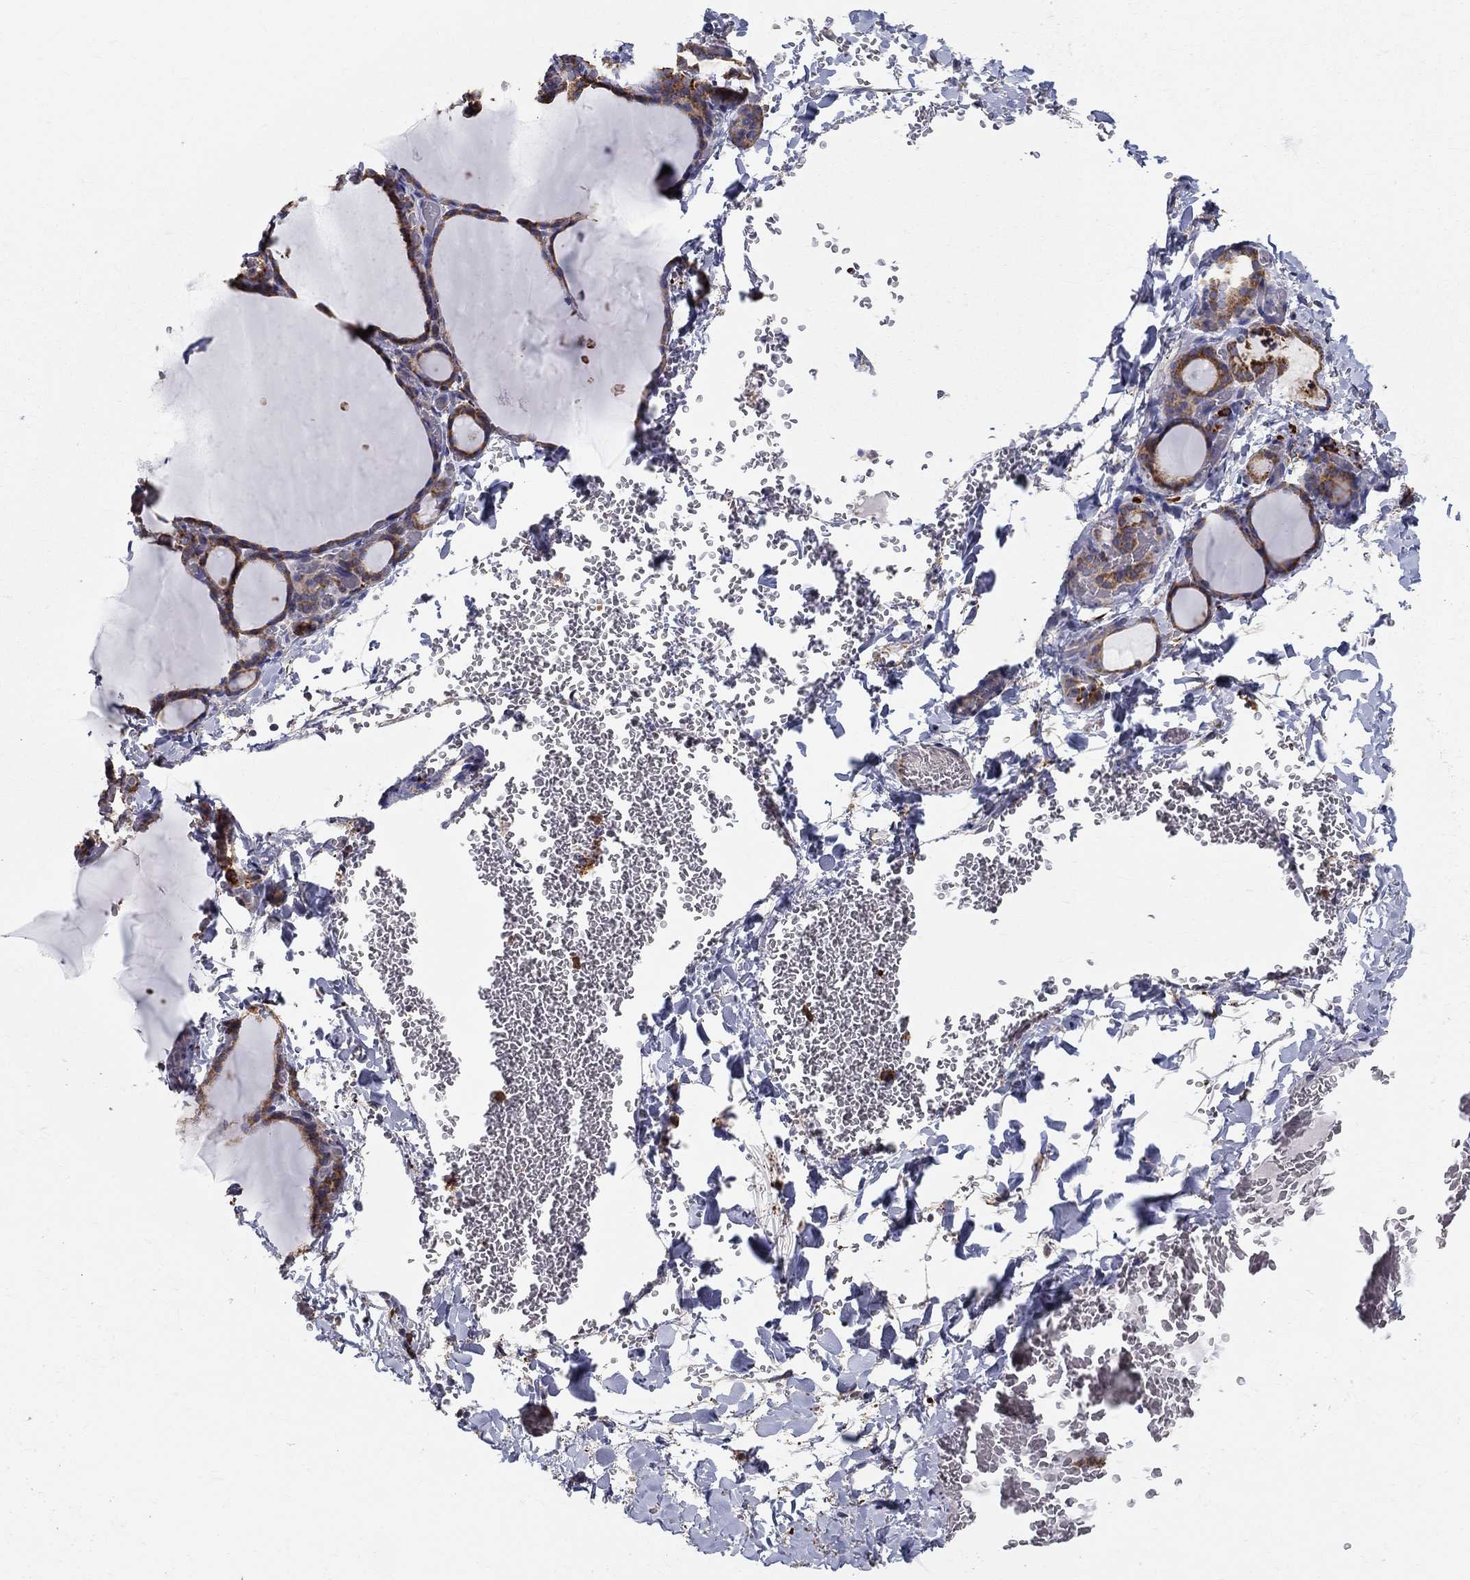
{"staining": {"intensity": "moderate", "quantity": ">75%", "location": "cytoplasmic/membranous"}, "tissue": "thyroid gland", "cell_type": "Glandular cells", "image_type": "normal", "snomed": [{"axis": "morphology", "description": "Normal tissue, NOS"}, {"axis": "morphology", "description": "Hyperplasia, NOS"}, {"axis": "topography", "description": "Thyroid gland"}], "caption": "Thyroid gland stained with a brown dye shows moderate cytoplasmic/membranous positive expression in about >75% of glandular cells.", "gene": "PRDX4", "patient": {"sex": "female", "age": 27}}